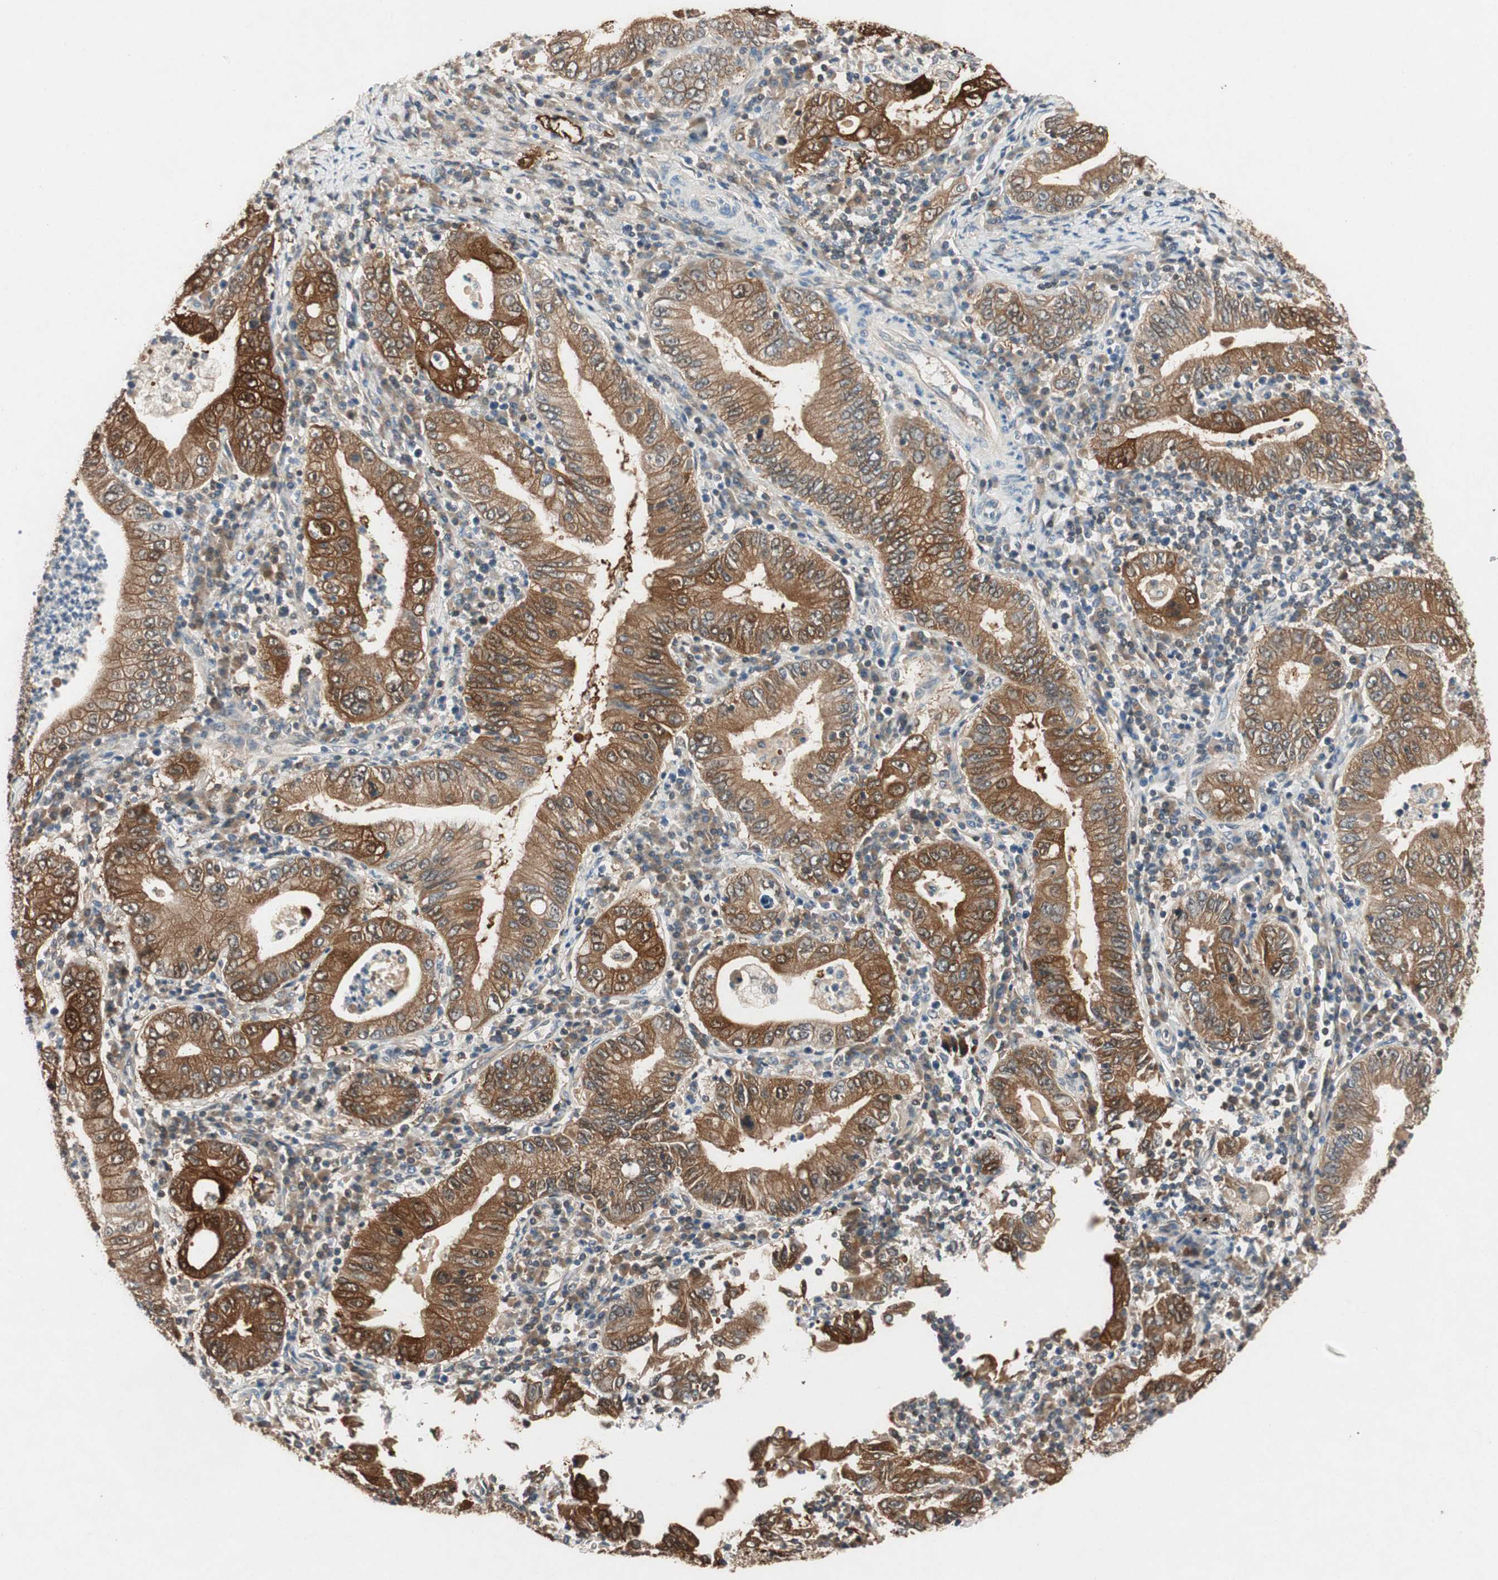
{"staining": {"intensity": "strong", "quantity": "<25%", "location": "cytoplasmic/membranous,nuclear"}, "tissue": "stomach cancer", "cell_type": "Tumor cells", "image_type": "cancer", "snomed": [{"axis": "morphology", "description": "Normal tissue, NOS"}, {"axis": "morphology", "description": "Adenocarcinoma, NOS"}, {"axis": "topography", "description": "Esophagus"}, {"axis": "topography", "description": "Stomach, upper"}, {"axis": "topography", "description": "Peripheral nerve tissue"}], "caption": "This image reveals immunohistochemistry staining of human stomach adenocarcinoma, with medium strong cytoplasmic/membranous and nuclear positivity in about <25% of tumor cells.", "gene": "SERPINB5", "patient": {"sex": "male", "age": 62}}